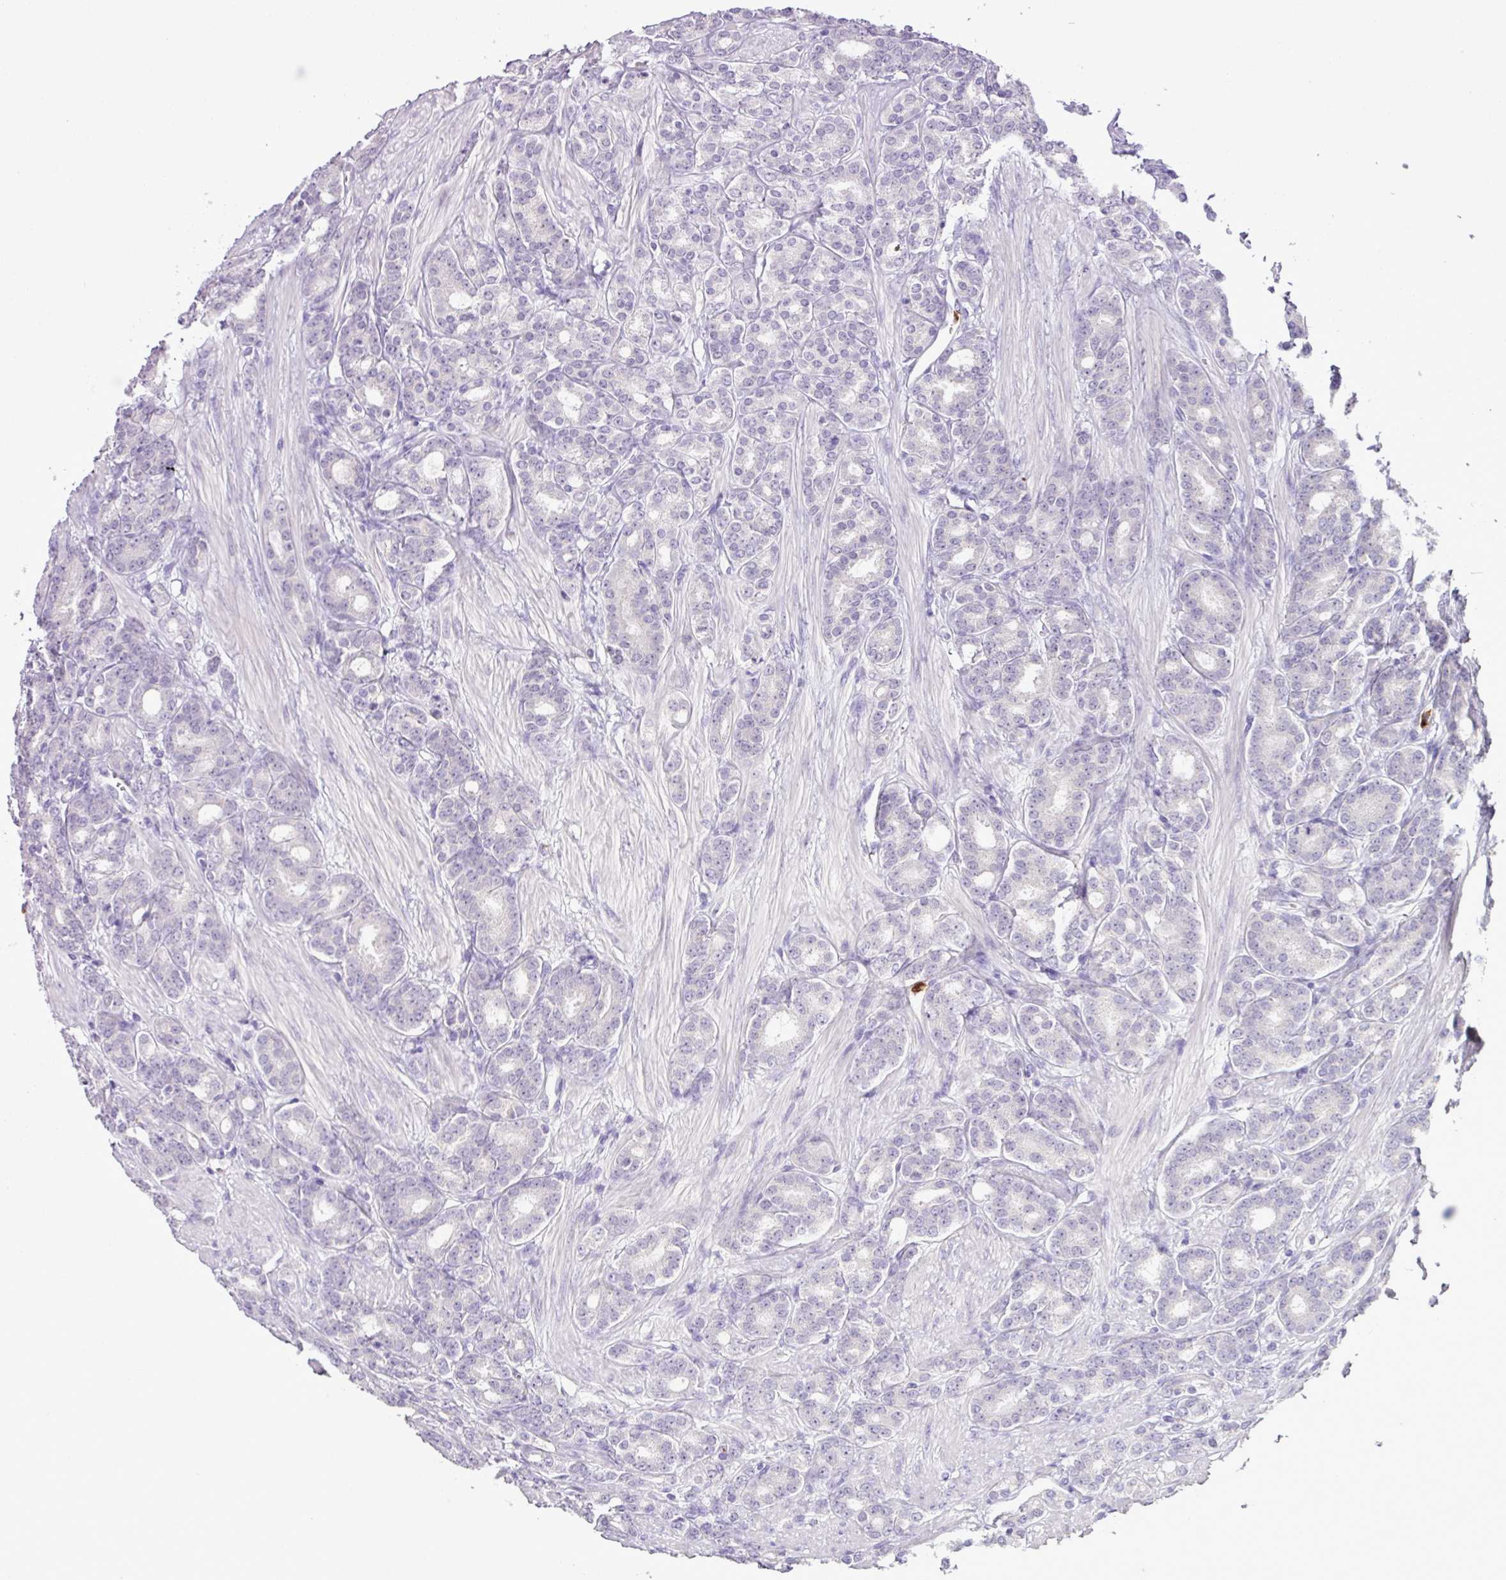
{"staining": {"intensity": "negative", "quantity": "none", "location": "none"}, "tissue": "prostate cancer", "cell_type": "Tumor cells", "image_type": "cancer", "snomed": [{"axis": "morphology", "description": "Adenocarcinoma, High grade"}, {"axis": "topography", "description": "Prostate"}], "caption": "This image is of prostate cancer stained with immunohistochemistry (IHC) to label a protein in brown with the nuclei are counter-stained blue. There is no expression in tumor cells.", "gene": "HTR3E", "patient": {"sex": "male", "age": 62}}